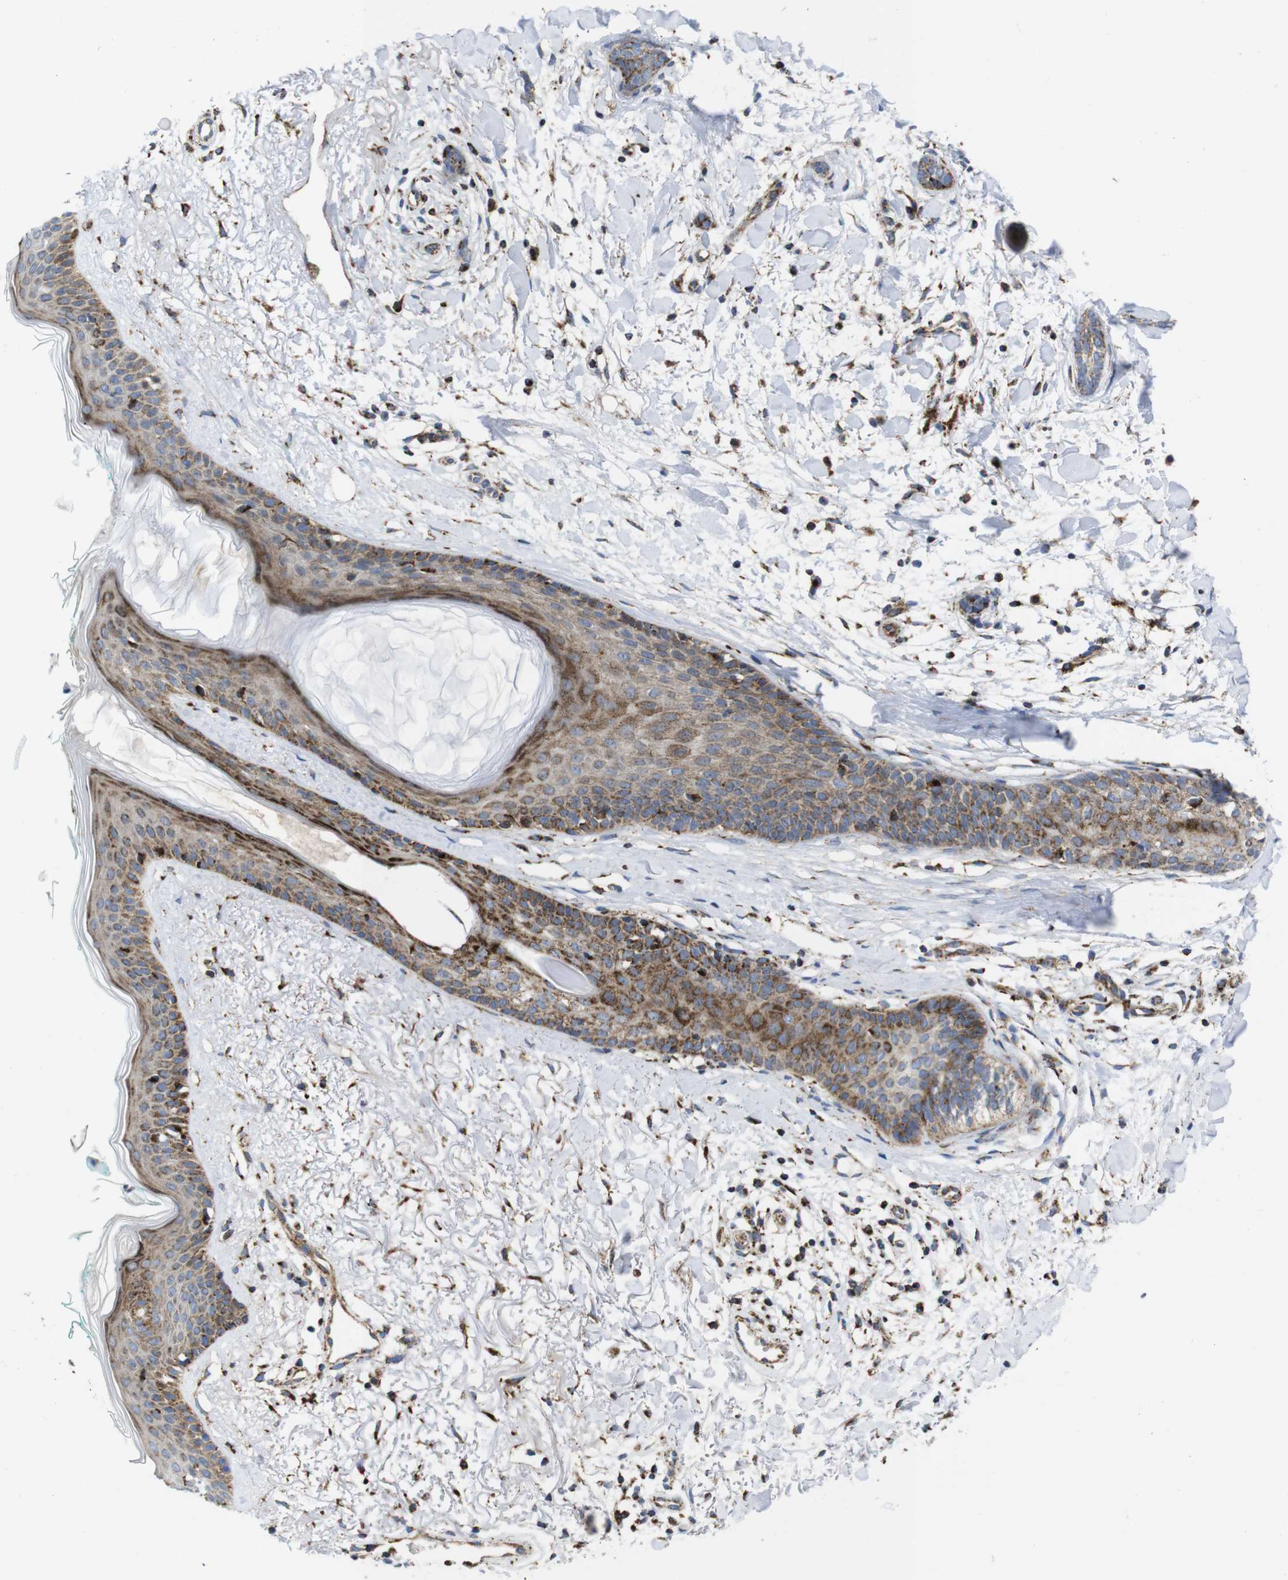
{"staining": {"intensity": "moderate", "quantity": "<25%", "location": "cytoplasmic/membranous"}, "tissue": "skin cancer", "cell_type": "Tumor cells", "image_type": "cancer", "snomed": [{"axis": "morphology", "description": "Basal cell carcinoma"}, {"axis": "morphology", "description": "Adnexal tumor, benign"}, {"axis": "topography", "description": "Skin"}], "caption": "This is a histology image of immunohistochemistry staining of skin cancer, which shows moderate staining in the cytoplasmic/membranous of tumor cells.", "gene": "TMEM192", "patient": {"sex": "female", "age": 42}}